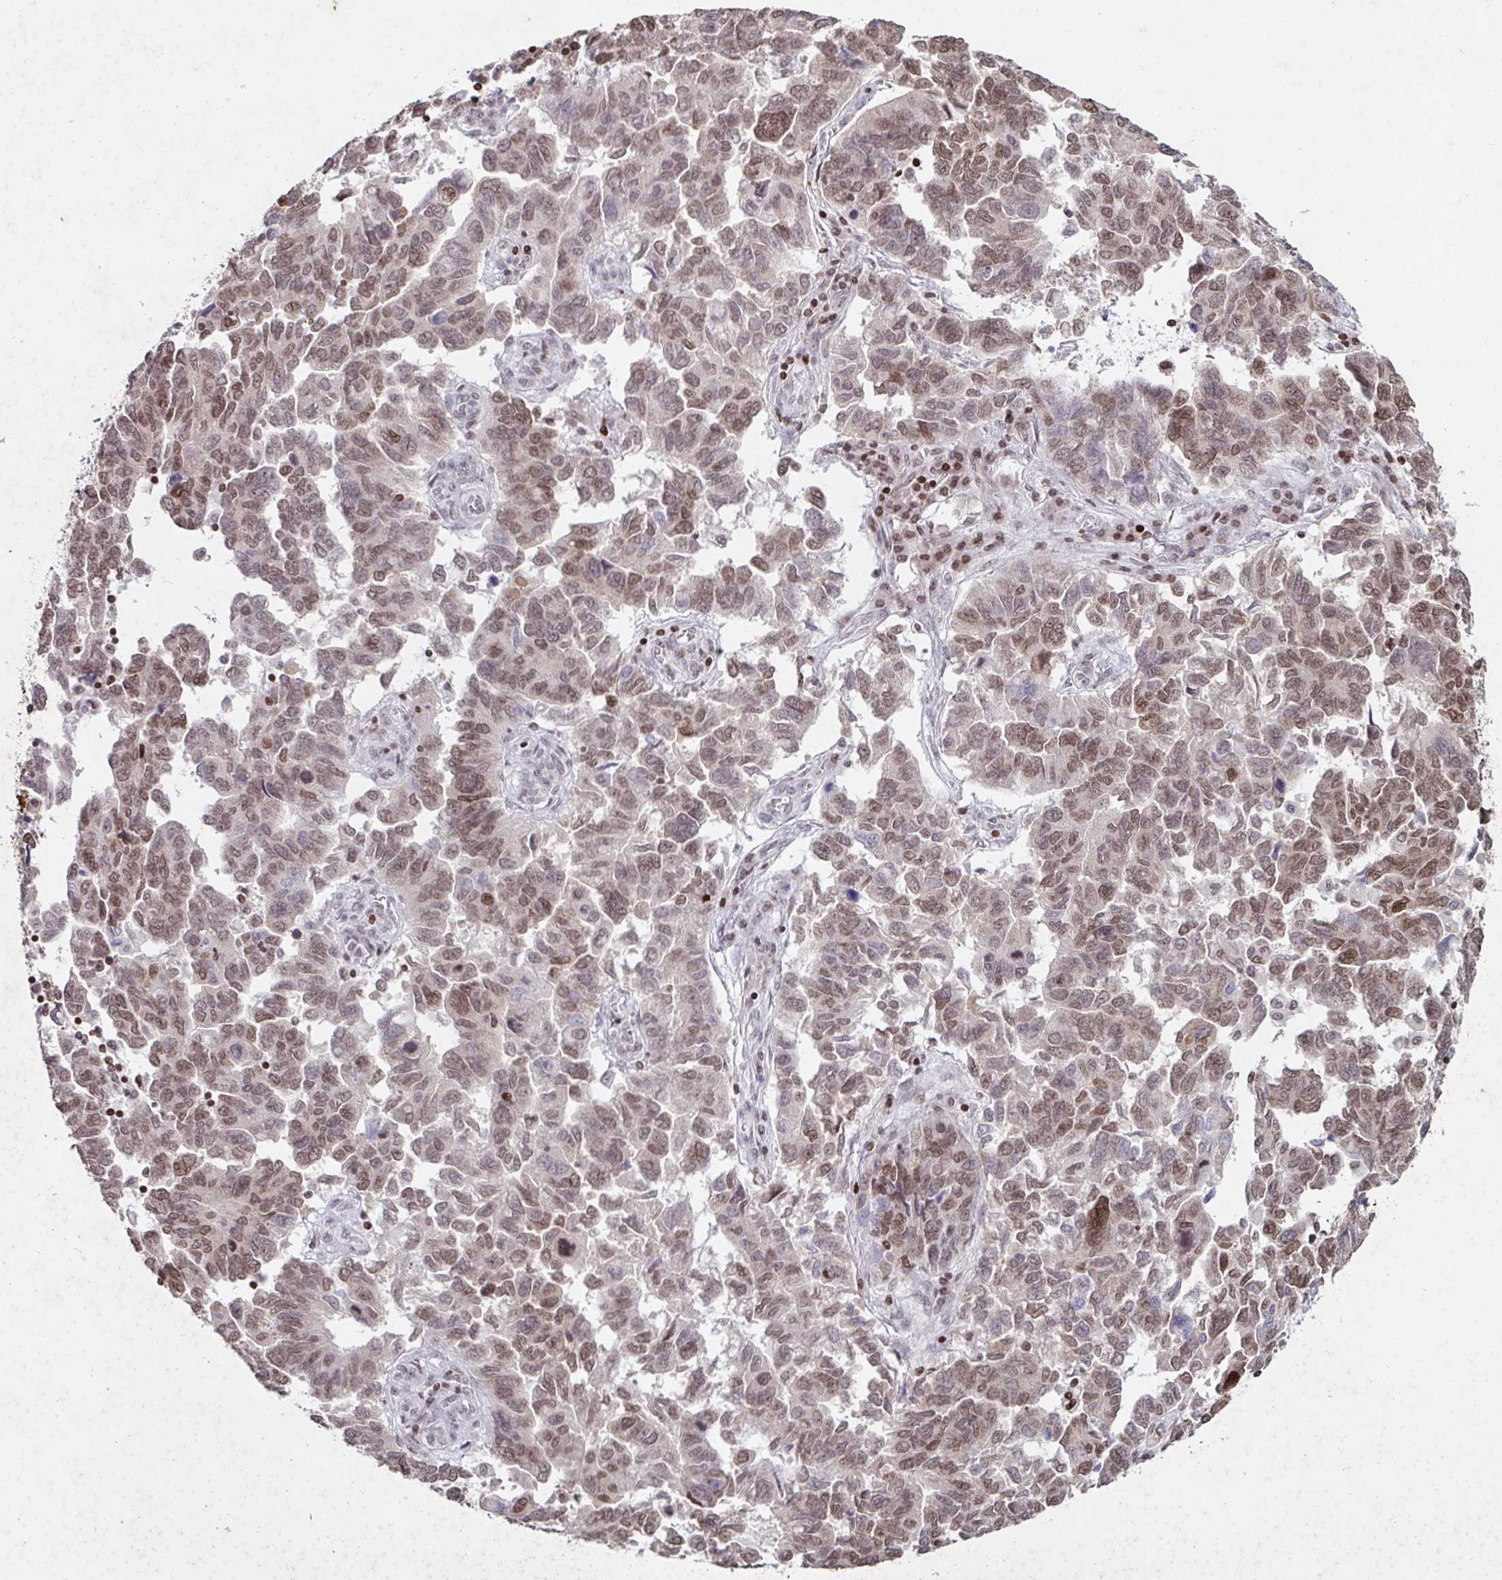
{"staining": {"intensity": "moderate", "quantity": ">75%", "location": "nuclear"}, "tissue": "ovarian cancer", "cell_type": "Tumor cells", "image_type": "cancer", "snomed": [{"axis": "morphology", "description": "Cystadenocarcinoma, serous, NOS"}, {"axis": "topography", "description": "Ovary"}], "caption": "Immunohistochemical staining of human ovarian cancer exhibits medium levels of moderate nuclear positivity in approximately >75% of tumor cells.", "gene": "C19orf53", "patient": {"sex": "female", "age": 64}}